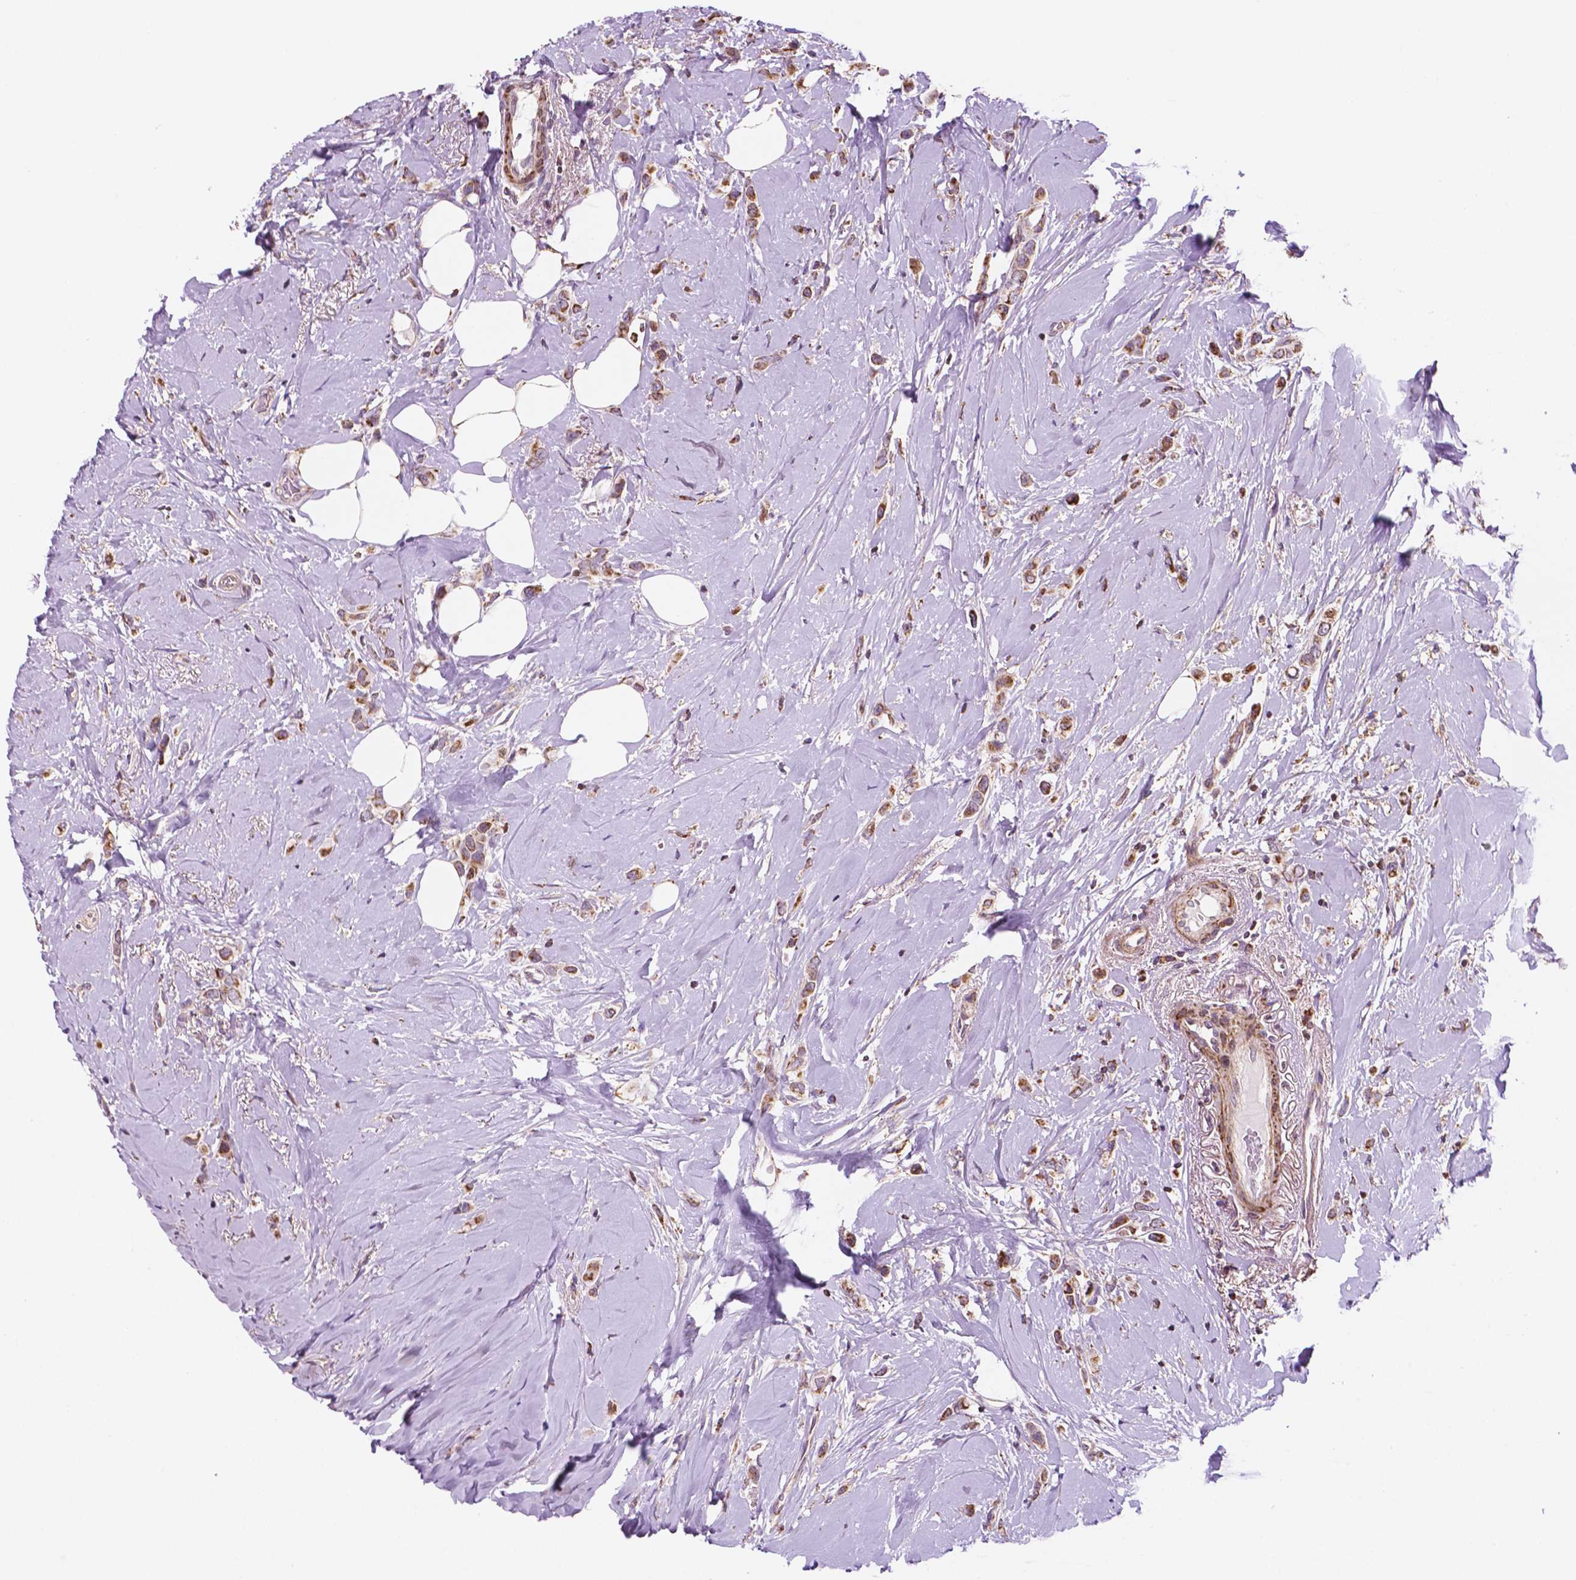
{"staining": {"intensity": "moderate", "quantity": ">75%", "location": "cytoplasmic/membranous"}, "tissue": "breast cancer", "cell_type": "Tumor cells", "image_type": "cancer", "snomed": [{"axis": "morphology", "description": "Lobular carcinoma"}, {"axis": "topography", "description": "Breast"}], "caption": "Protein staining of breast lobular carcinoma tissue shows moderate cytoplasmic/membranous staining in about >75% of tumor cells.", "gene": "GEMIN4", "patient": {"sex": "female", "age": 66}}